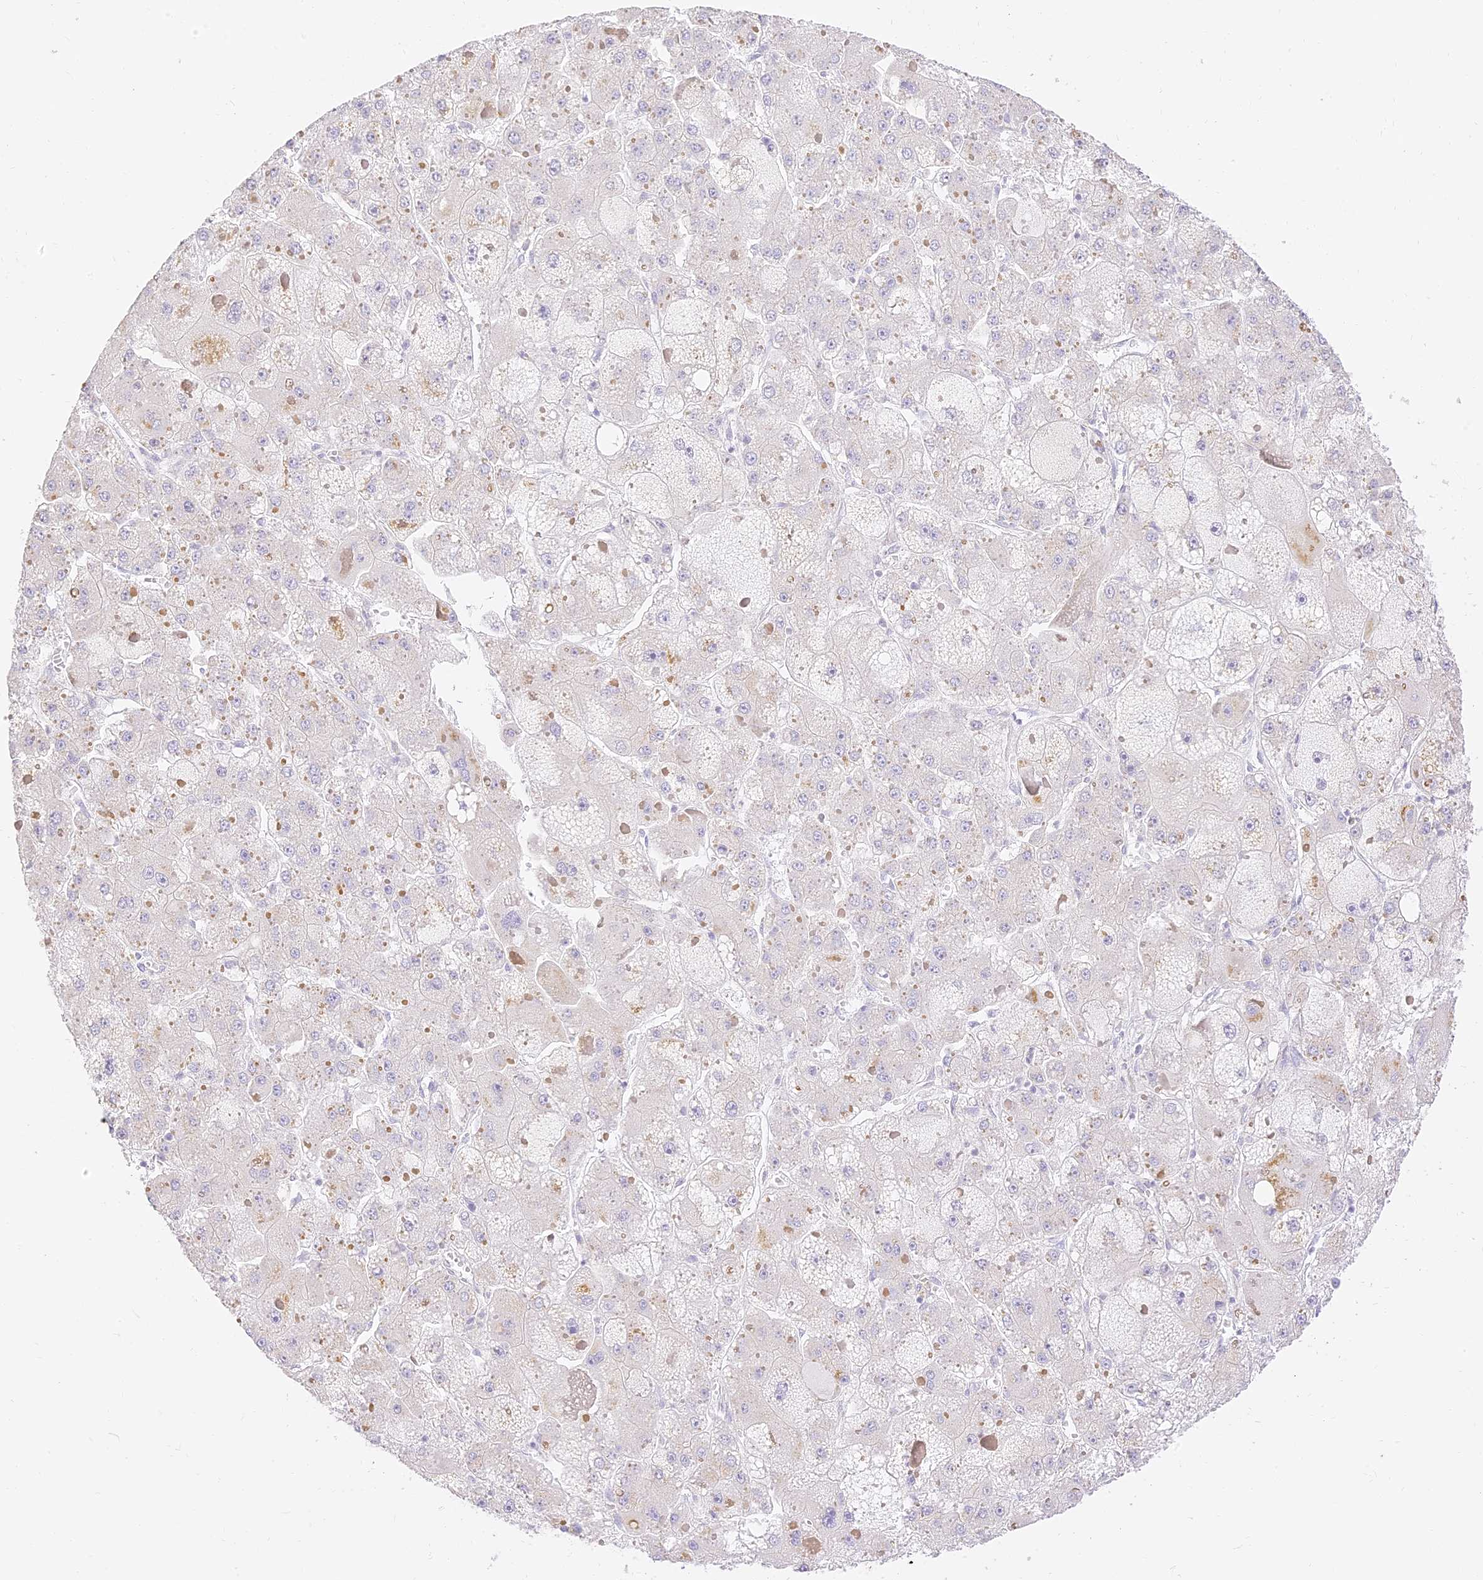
{"staining": {"intensity": "negative", "quantity": "none", "location": "none"}, "tissue": "liver cancer", "cell_type": "Tumor cells", "image_type": "cancer", "snomed": [{"axis": "morphology", "description": "Carcinoma, Hepatocellular, NOS"}, {"axis": "topography", "description": "Liver"}], "caption": "This is an IHC image of human liver cancer (hepatocellular carcinoma). There is no positivity in tumor cells.", "gene": "SEC13", "patient": {"sex": "female", "age": 73}}